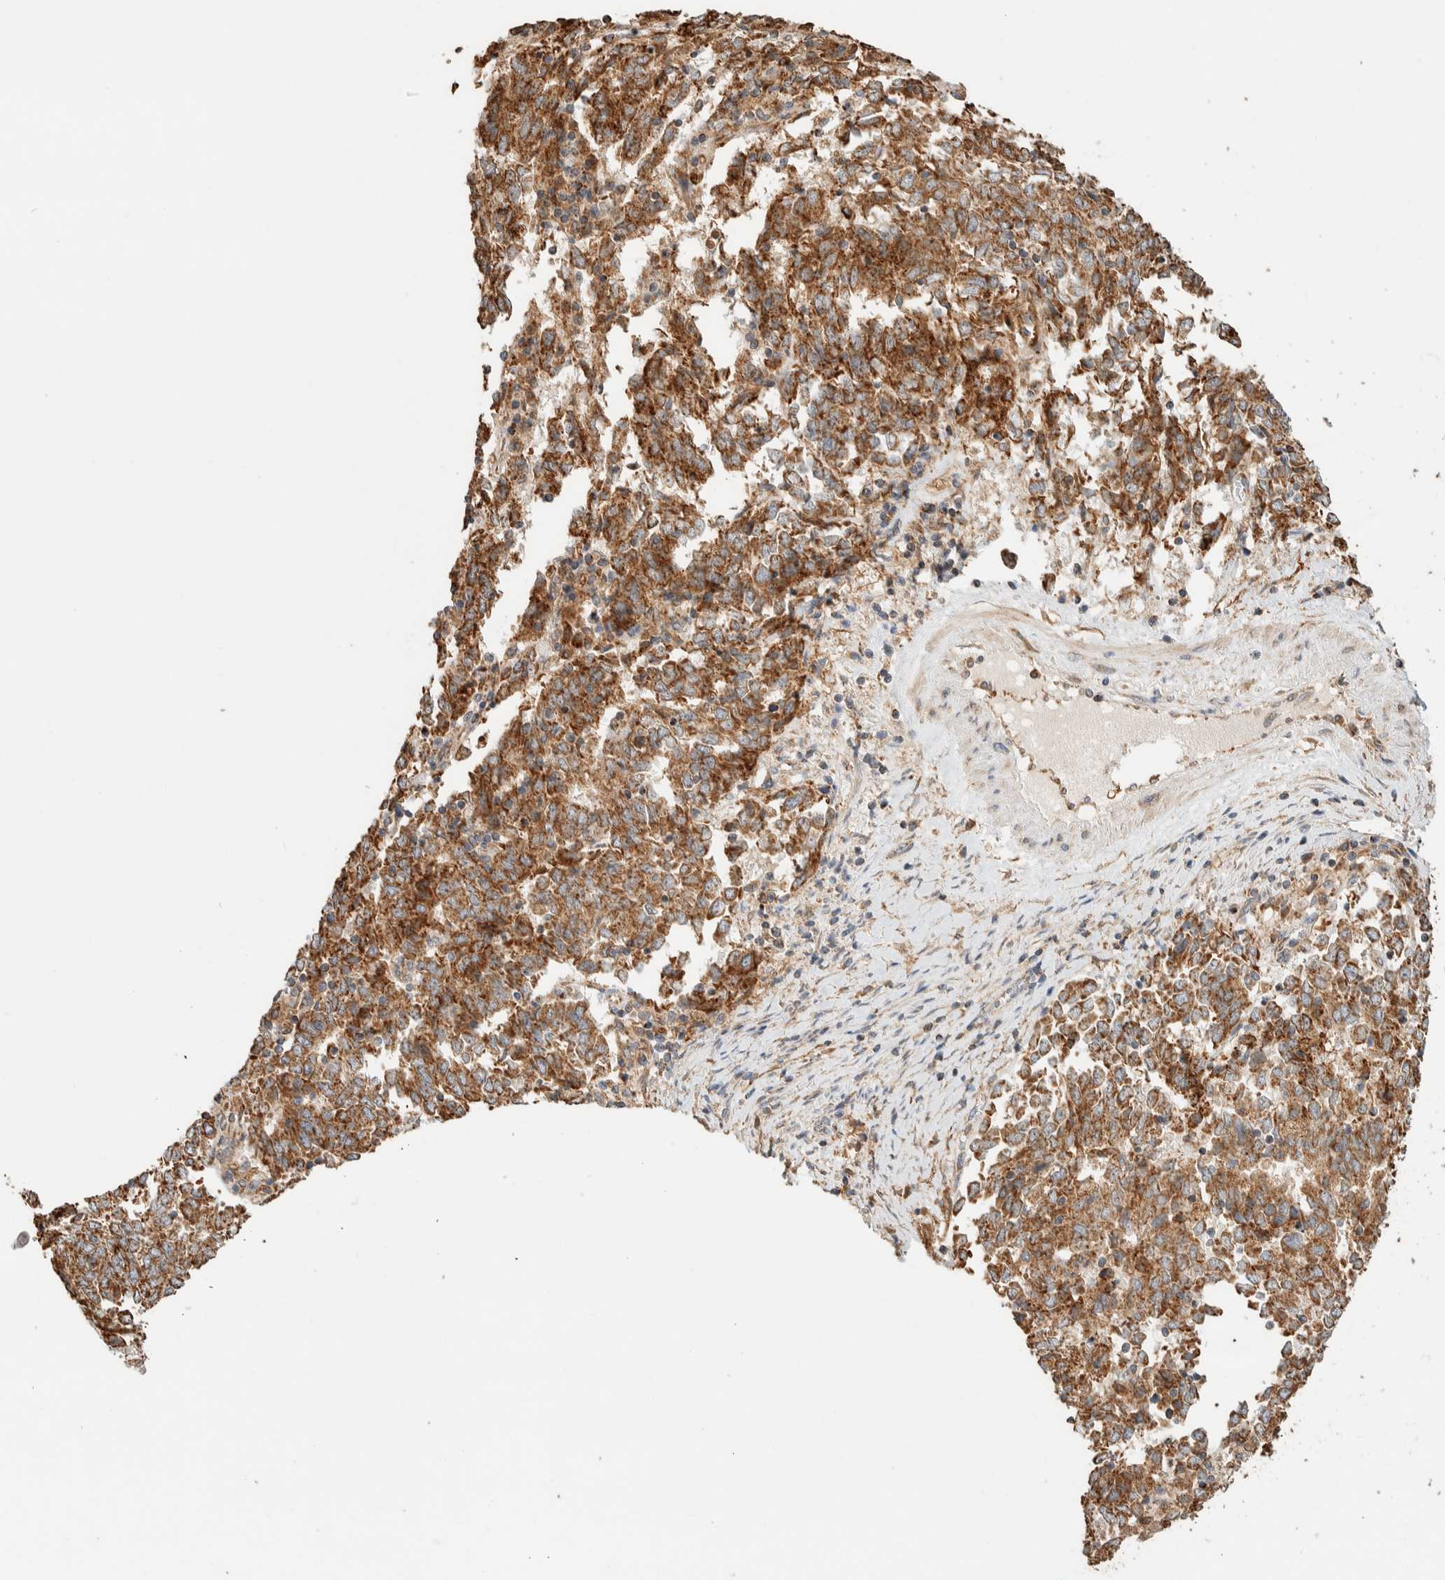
{"staining": {"intensity": "moderate", "quantity": ">75%", "location": "cytoplasmic/membranous"}, "tissue": "endometrial cancer", "cell_type": "Tumor cells", "image_type": "cancer", "snomed": [{"axis": "morphology", "description": "Adenocarcinoma, NOS"}, {"axis": "topography", "description": "Endometrium"}], "caption": "Human endometrial cancer (adenocarcinoma) stained for a protein (brown) reveals moderate cytoplasmic/membranous positive expression in about >75% of tumor cells.", "gene": "KIF9", "patient": {"sex": "female", "age": 80}}